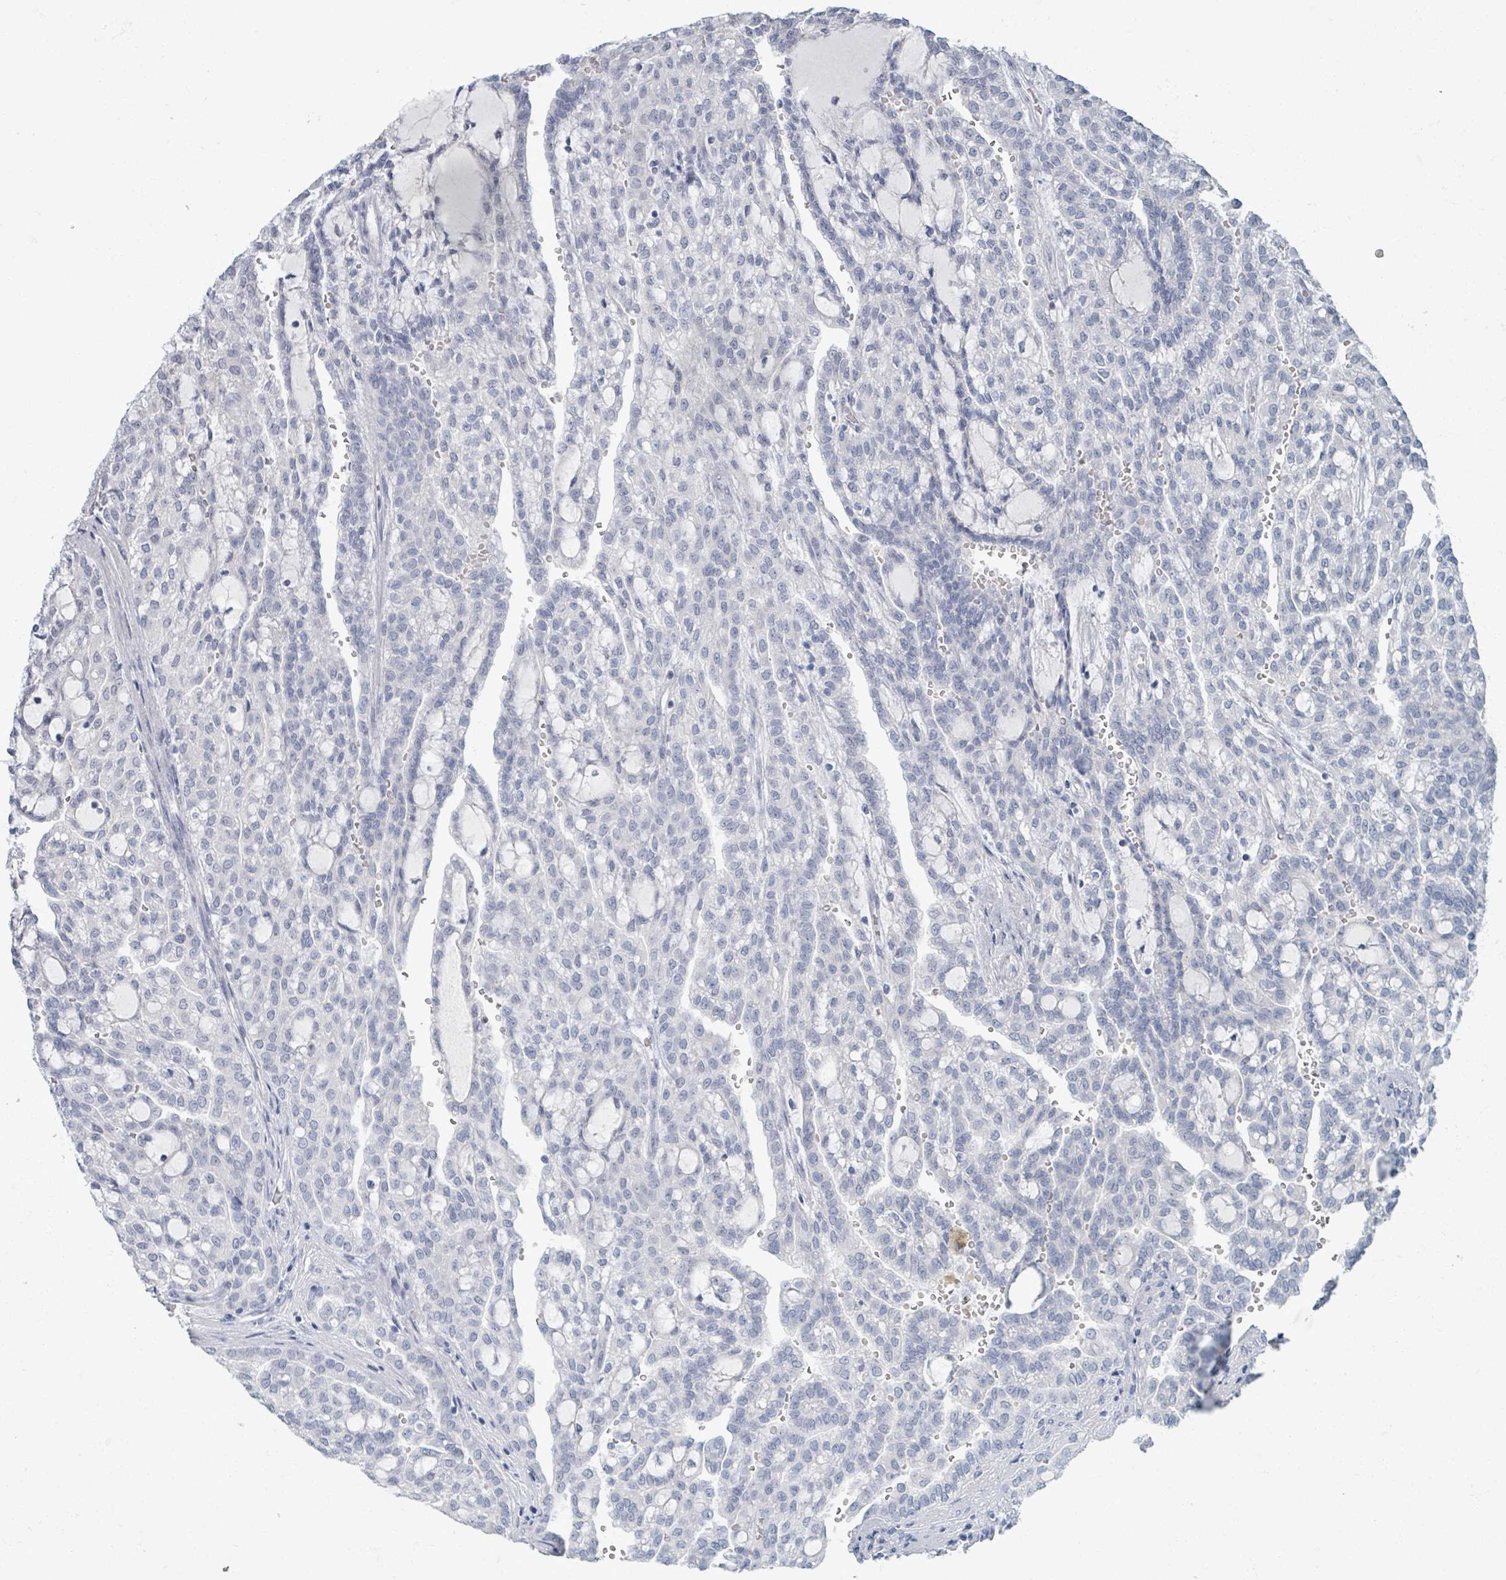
{"staining": {"intensity": "negative", "quantity": "none", "location": "none"}, "tissue": "renal cancer", "cell_type": "Tumor cells", "image_type": "cancer", "snomed": [{"axis": "morphology", "description": "Adenocarcinoma, NOS"}, {"axis": "topography", "description": "Kidney"}], "caption": "Protein analysis of renal cancer (adenocarcinoma) shows no significant expression in tumor cells.", "gene": "WNT11", "patient": {"sex": "male", "age": 63}}